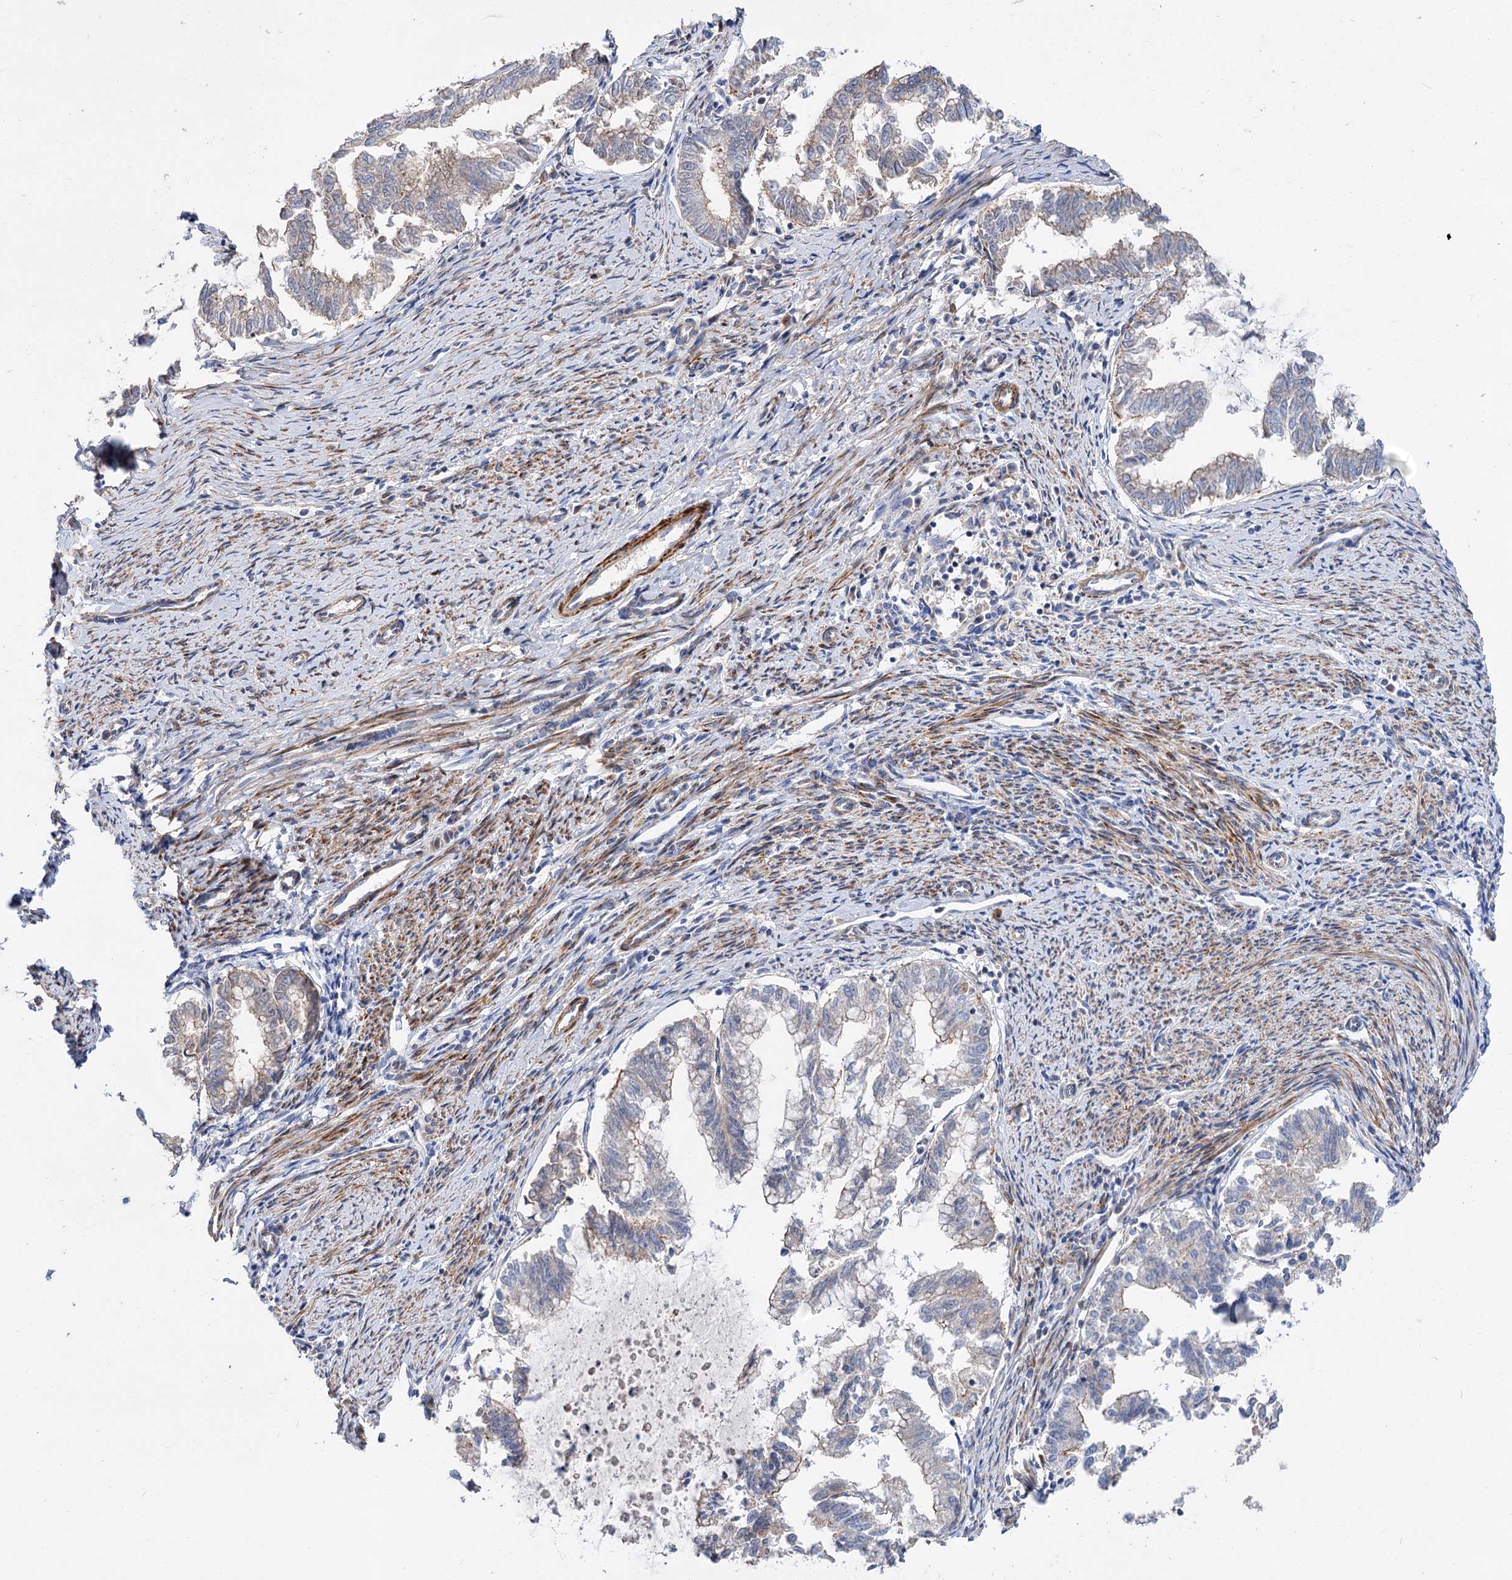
{"staining": {"intensity": "weak", "quantity": "<25%", "location": "cytoplasmic/membranous"}, "tissue": "endometrial cancer", "cell_type": "Tumor cells", "image_type": "cancer", "snomed": [{"axis": "morphology", "description": "Adenocarcinoma, NOS"}, {"axis": "topography", "description": "Endometrium"}], "caption": "Endometrial cancer stained for a protein using IHC shows no expression tumor cells.", "gene": "NUDCD2", "patient": {"sex": "female", "age": 79}}